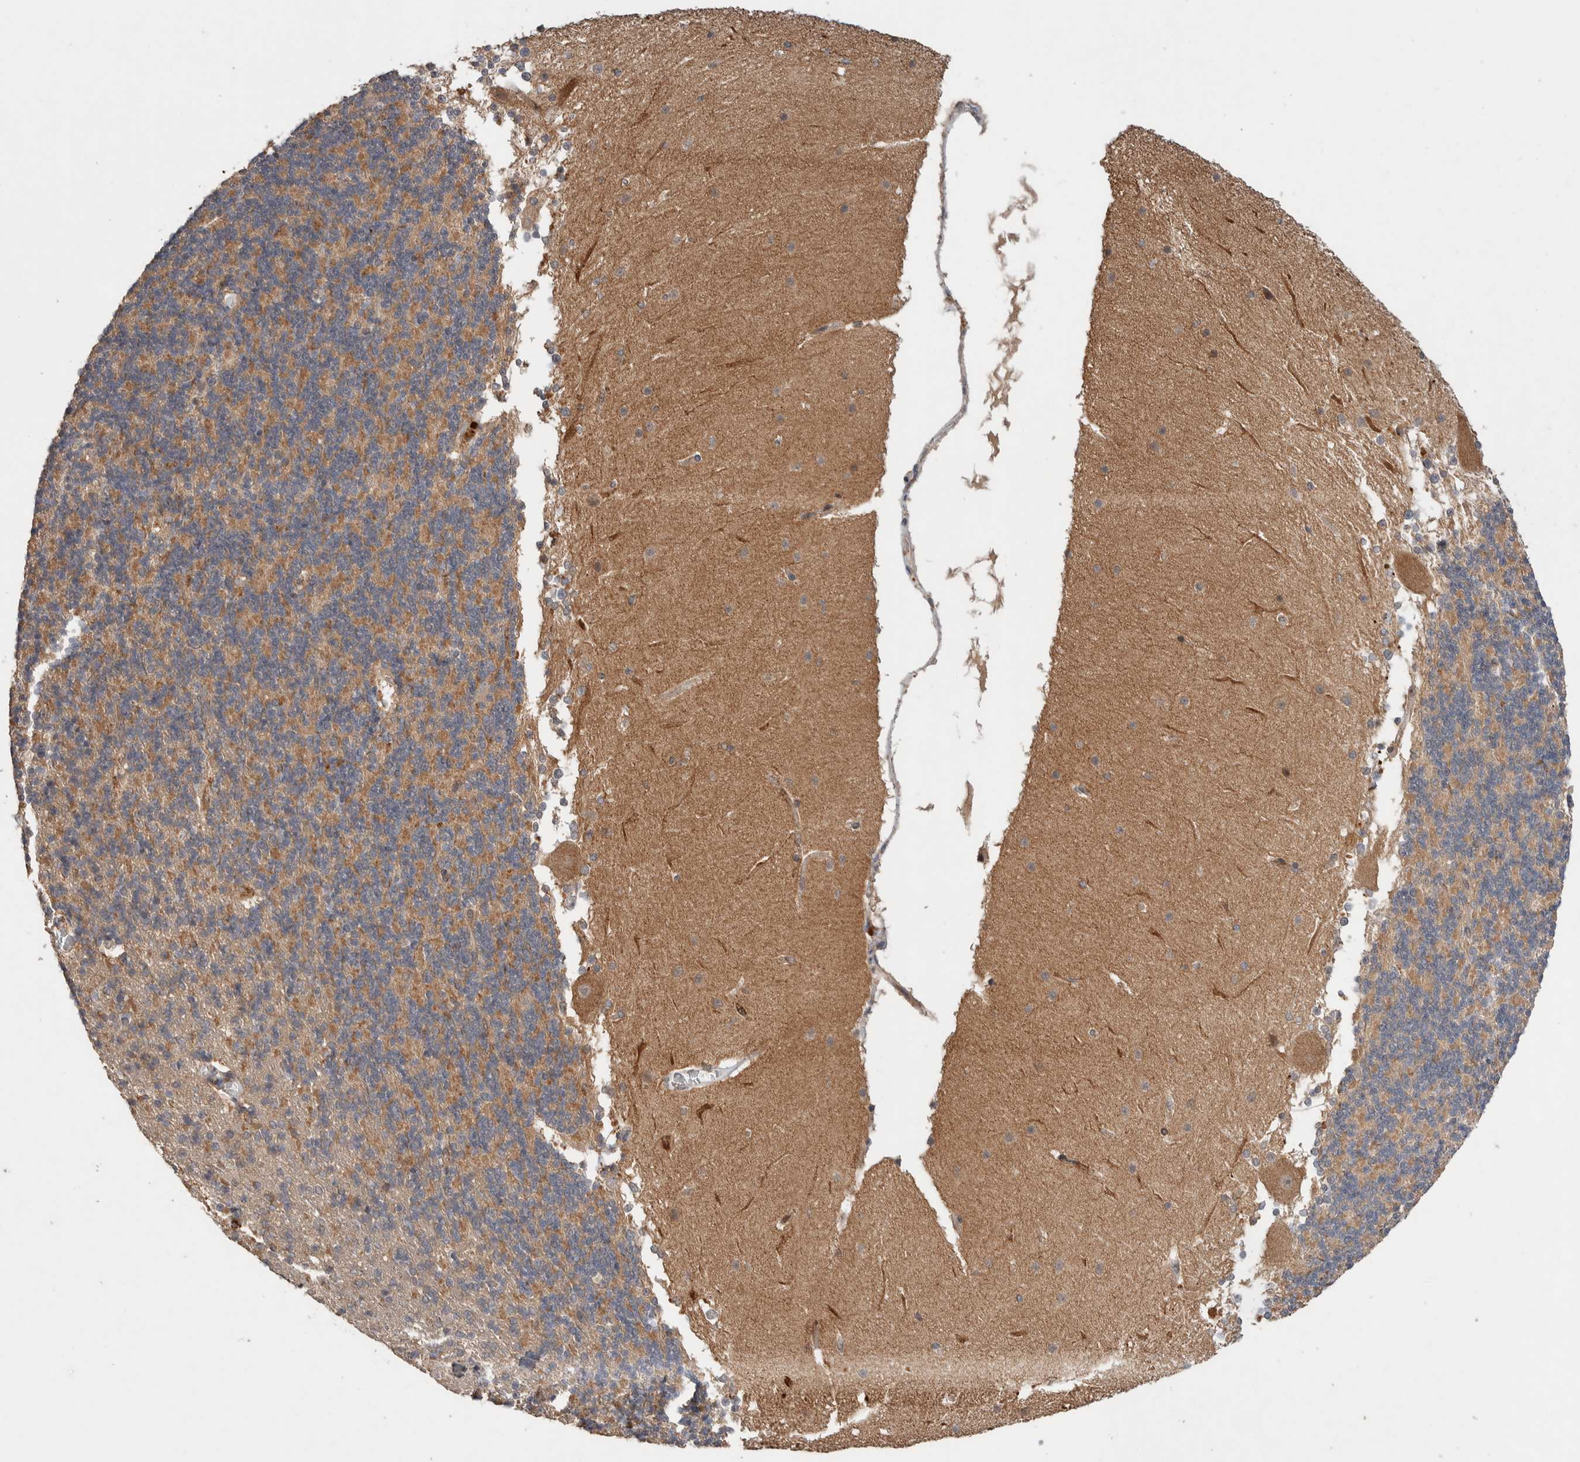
{"staining": {"intensity": "moderate", "quantity": ">75%", "location": "cytoplasmic/membranous"}, "tissue": "cerebellum", "cell_type": "Cells in granular layer", "image_type": "normal", "snomed": [{"axis": "morphology", "description": "Normal tissue, NOS"}, {"axis": "topography", "description": "Cerebellum"}], "caption": "About >75% of cells in granular layer in unremarkable cerebellum show moderate cytoplasmic/membranous protein expression as visualized by brown immunohistochemical staining.", "gene": "CASK", "patient": {"sex": "female", "age": 19}}